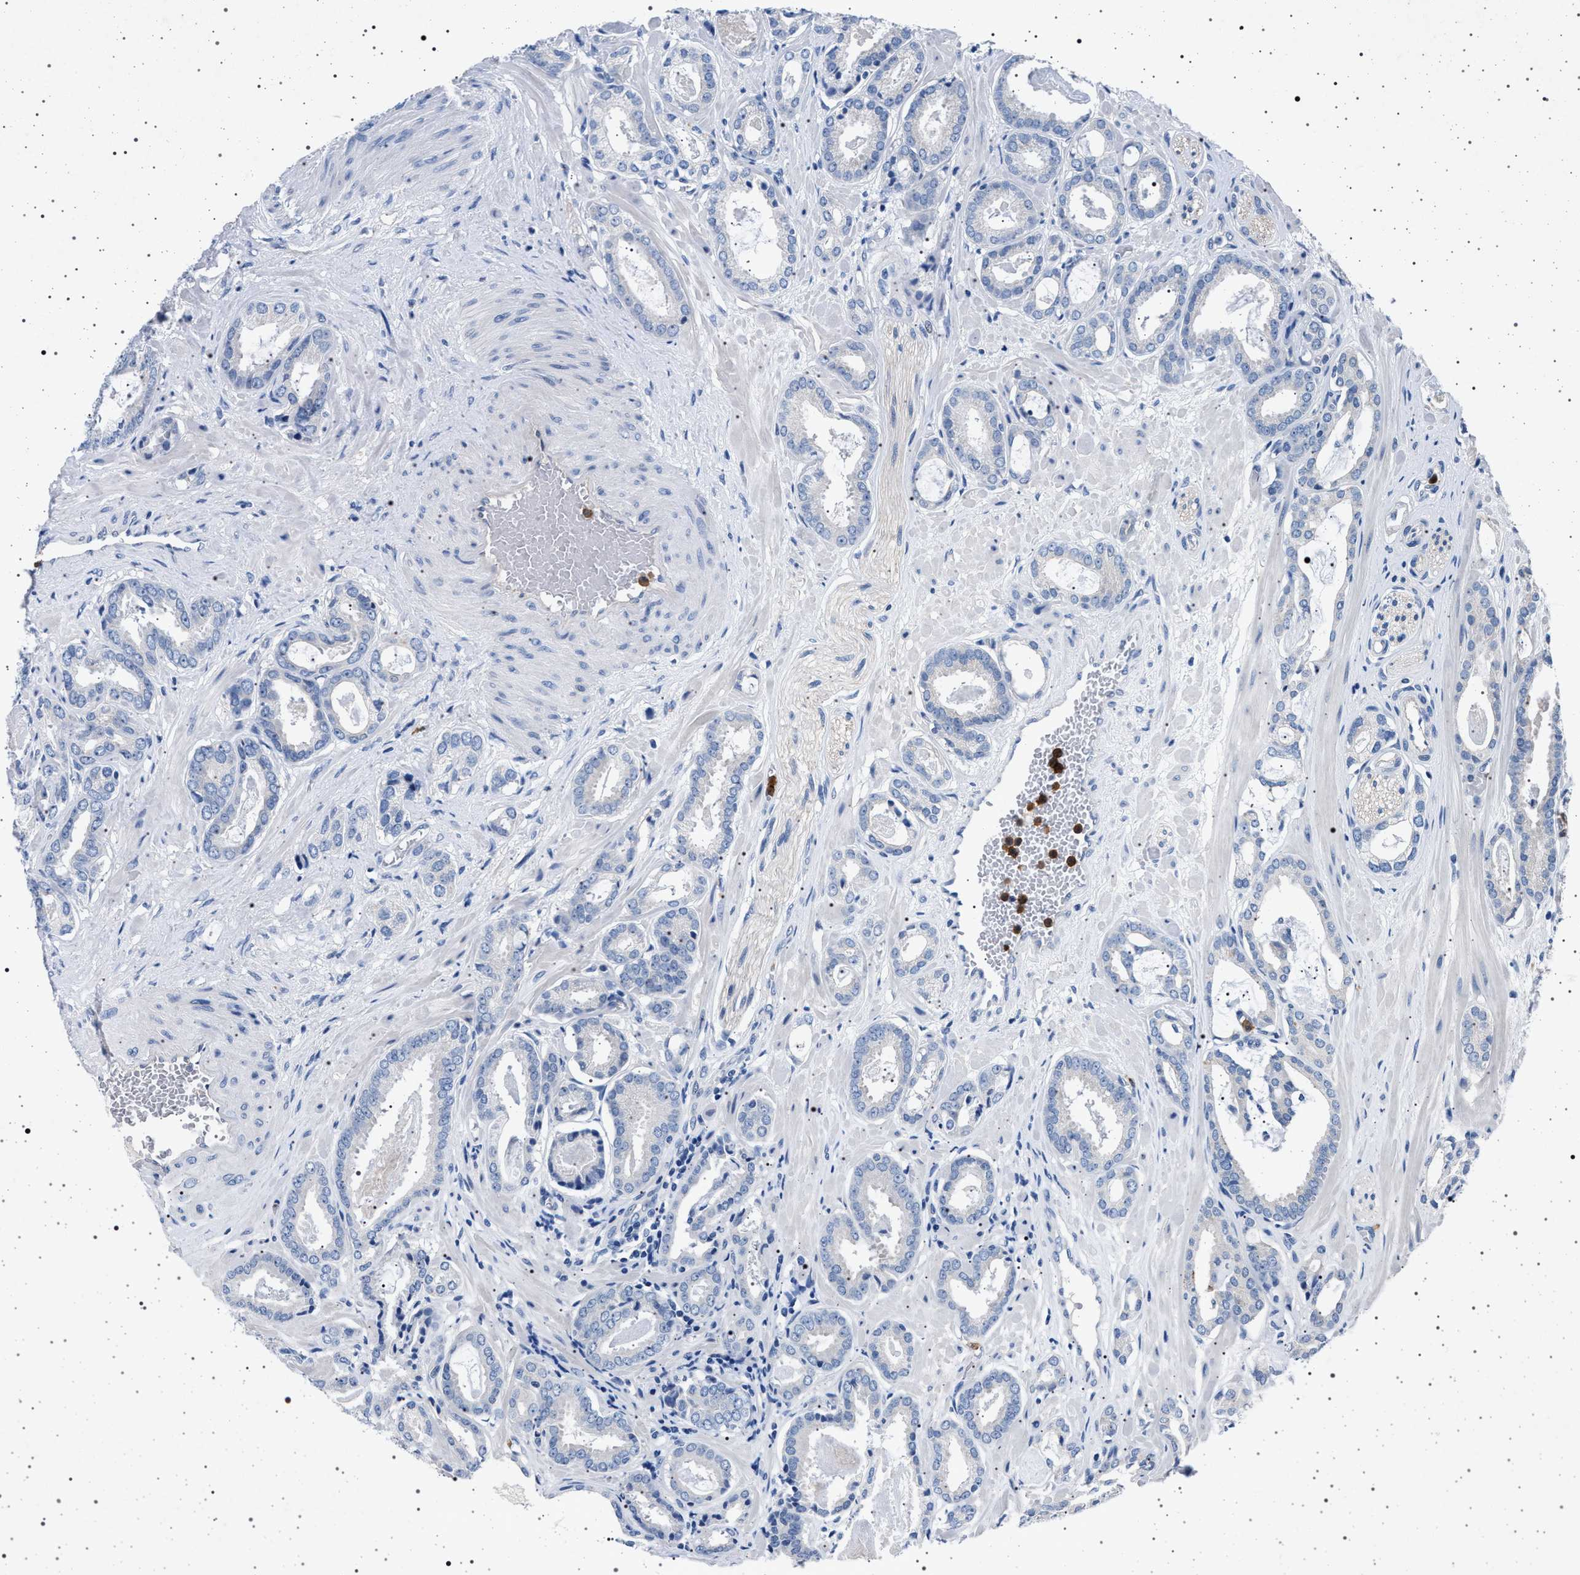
{"staining": {"intensity": "negative", "quantity": "none", "location": "none"}, "tissue": "prostate cancer", "cell_type": "Tumor cells", "image_type": "cancer", "snomed": [{"axis": "morphology", "description": "Adenocarcinoma, Low grade"}, {"axis": "topography", "description": "Prostate"}], "caption": "This is a photomicrograph of IHC staining of prostate low-grade adenocarcinoma, which shows no positivity in tumor cells. Brightfield microscopy of immunohistochemistry stained with DAB (brown) and hematoxylin (blue), captured at high magnification.", "gene": "NAT9", "patient": {"sex": "male", "age": 53}}